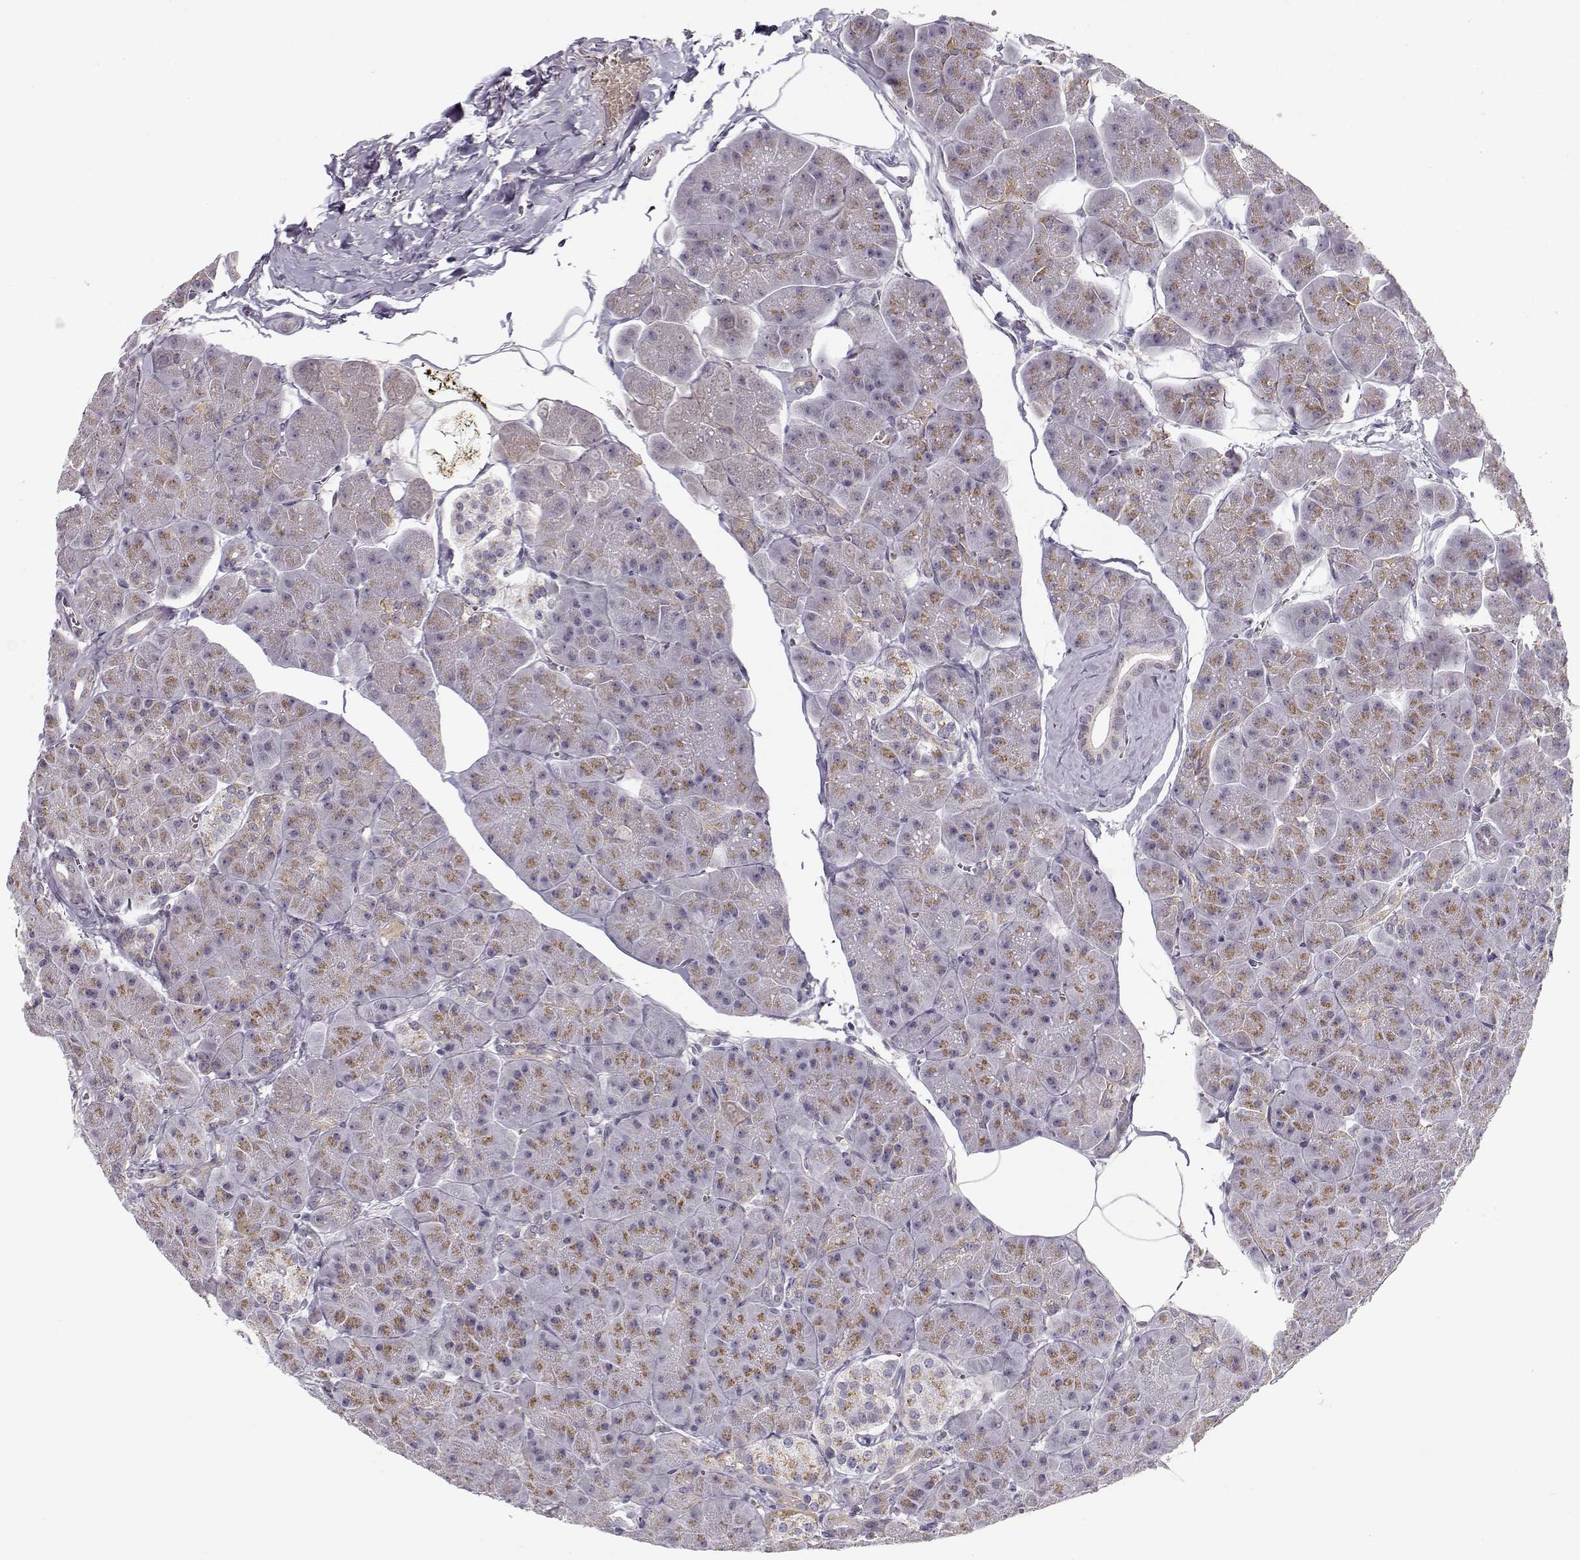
{"staining": {"intensity": "weak", "quantity": ">75%", "location": "cytoplasmic/membranous"}, "tissue": "pancreas", "cell_type": "Exocrine glandular cells", "image_type": "normal", "snomed": [{"axis": "morphology", "description": "Normal tissue, NOS"}, {"axis": "topography", "description": "Adipose tissue"}, {"axis": "topography", "description": "Pancreas"}, {"axis": "topography", "description": "Peripheral nerve tissue"}], "caption": "Protein staining exhibits weak cytoplasmic/membranous positivity in approximately >75% of exocrine glandular cells in unremarkable pancreas. (IHC, brightfield microscopy, high magnification).", "gene": "SLC4A5", "patient": {"sex": "female", "age": 58}}